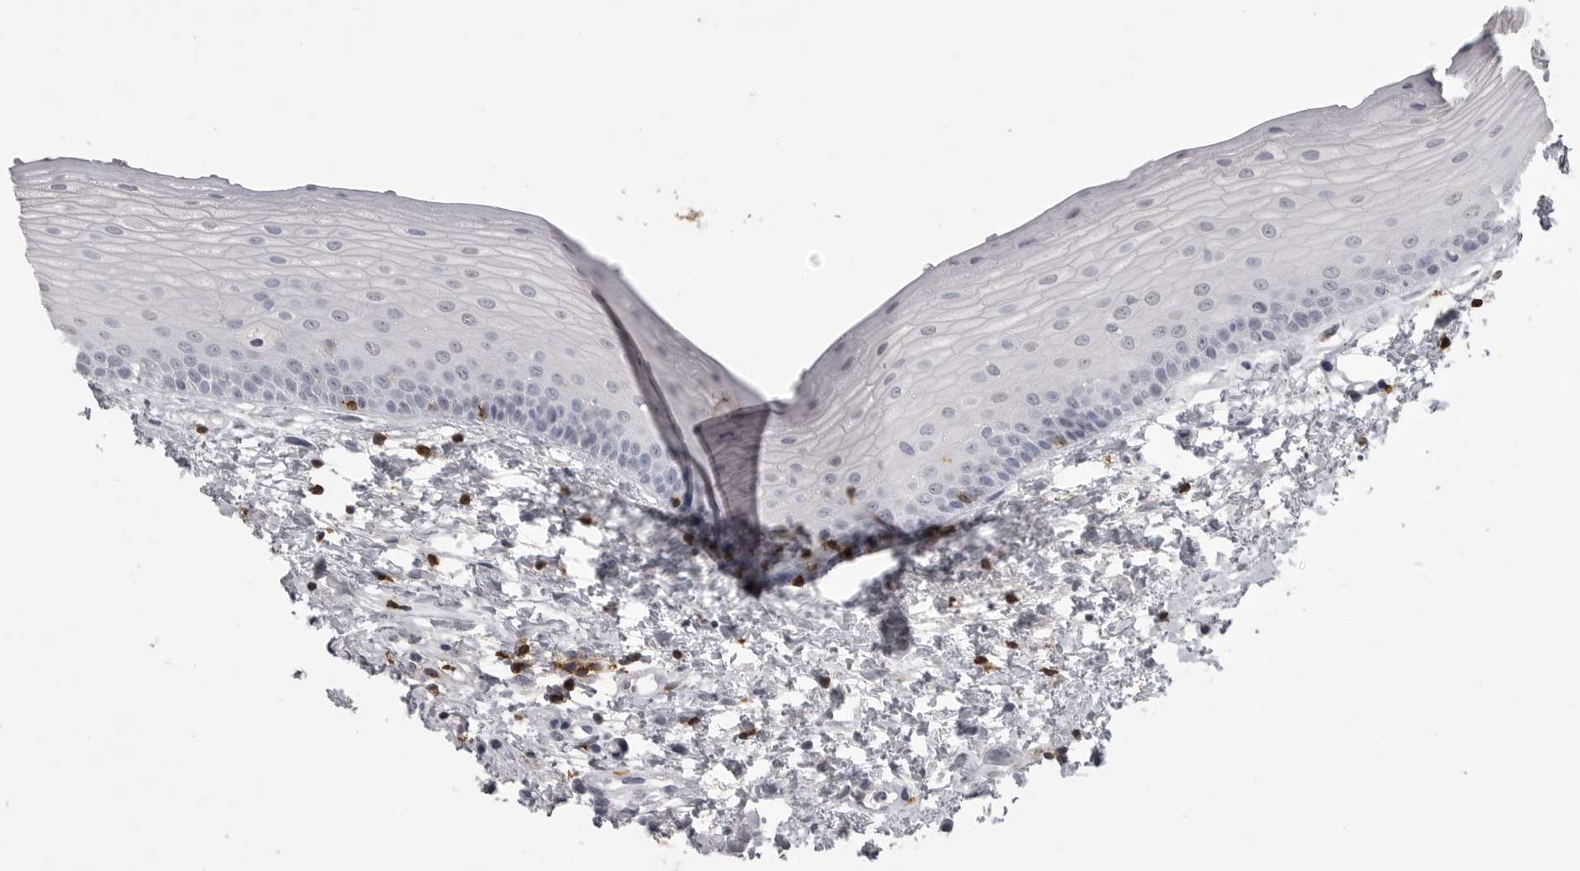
{"staining": {"intensity": "negative", "quantity": "none", "location": "none"}, "tissue": "oral mucosa", "cell_type": "Squamous epithelial cells", "image_type": "normal", "snomed": [{"axis": "morphology", "description": "Normal tissue, NOS"}, {"axis": "topography", "description": "Oral tissue"}], "caption": "The micrograph exhibits no staining of squamous epithelial cells in unremarkable oral mucosa.", "gene": "ITGAL", "patient": {"sex": "female", "age": 76}}